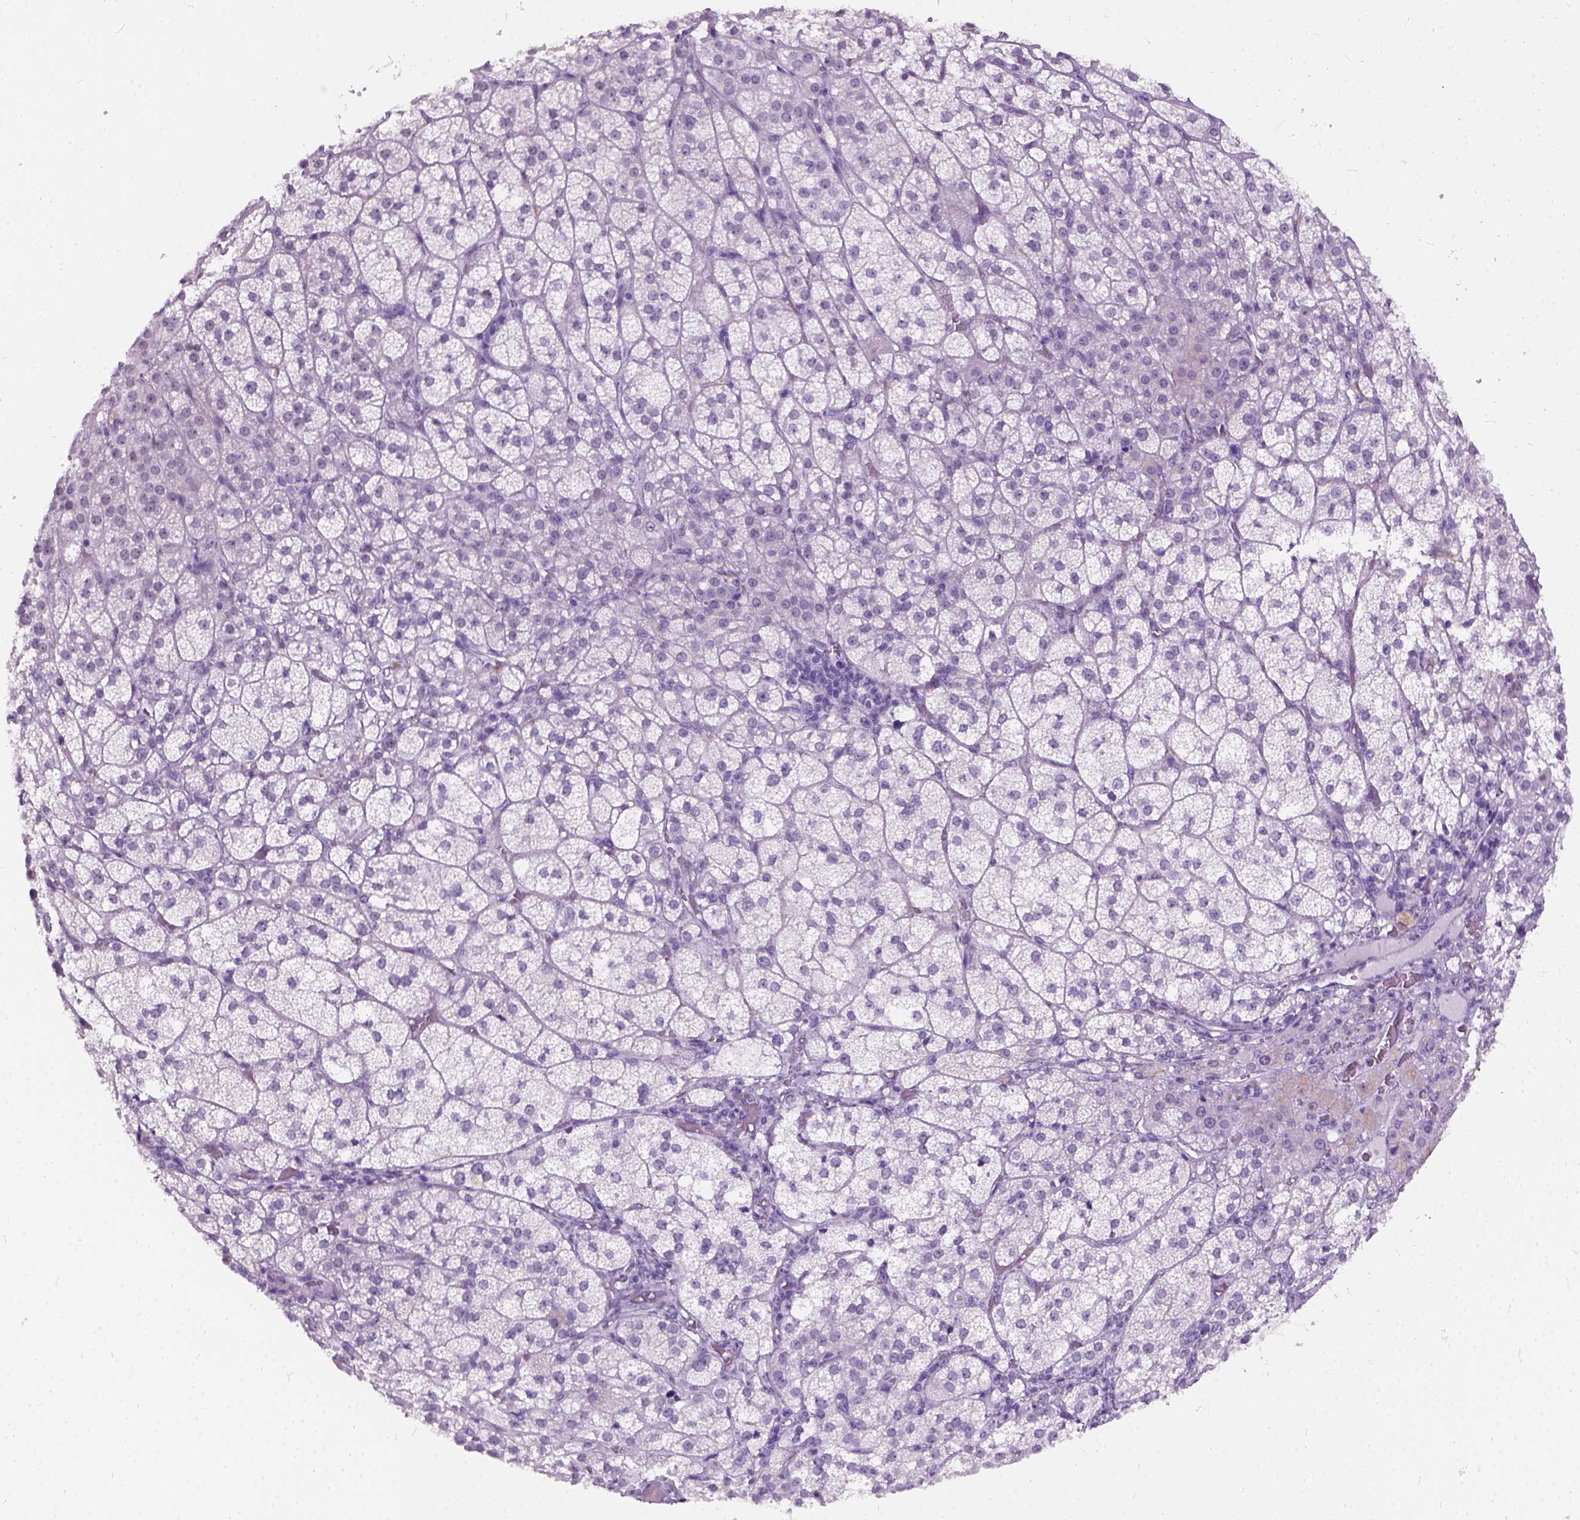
{"staining": {"intensity": "negative", "quantity": "none", "location": "none"}, "tissue": "adrenal gland", "cell_type": "Glandular cells", "image_type": "normal", "snomed": [{"axis": "morphology", "description": "Normal tissue, NOS"}, {"axis": "topography", "description": "Adrenal gland"}], "caption": "Immunohistochemistry (IHC) micrograph of unremarkable adrenal gland stained for a protein (brown), which exhibits no positivity in glandular cells.", "gene": "AXDND1", "patient": {"sex": "female", "age": 60}}